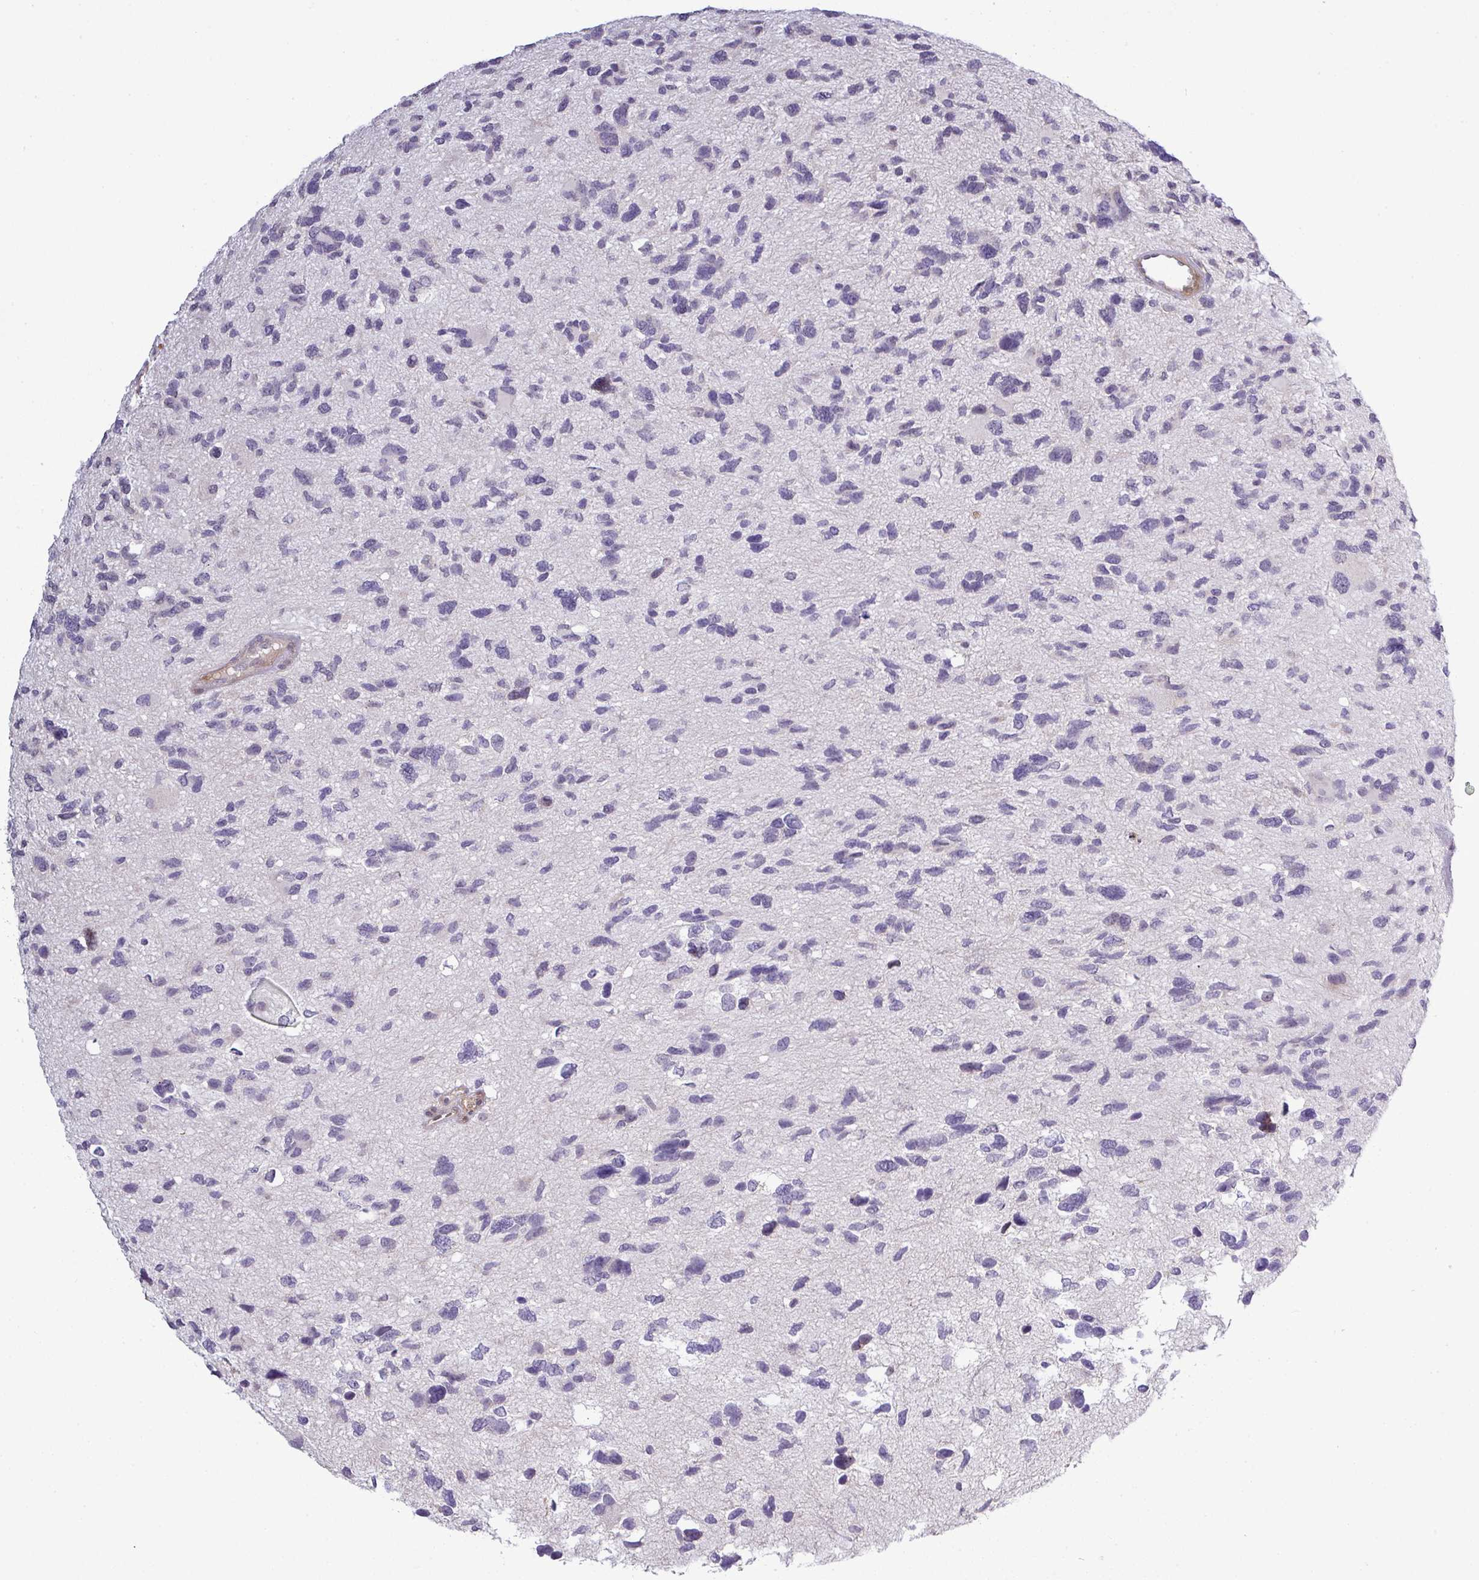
{"staining": {"intensity": "negative", "quantity": "none", "location": "none"}, "tissue": "glioma", "cell_type": "Tumor cells", "image_type": "cancer", "snomed": [{"axis": "morphology", "description": "Glioma, malignant, High grade"}, {"axis": "topography", "description": "Brain"}], "caption": "A photomicrograph of human glioma is negative for staining in tumor cells.", "gene": "TPRA1", "patient": {"sex": "female", "age": 11}}